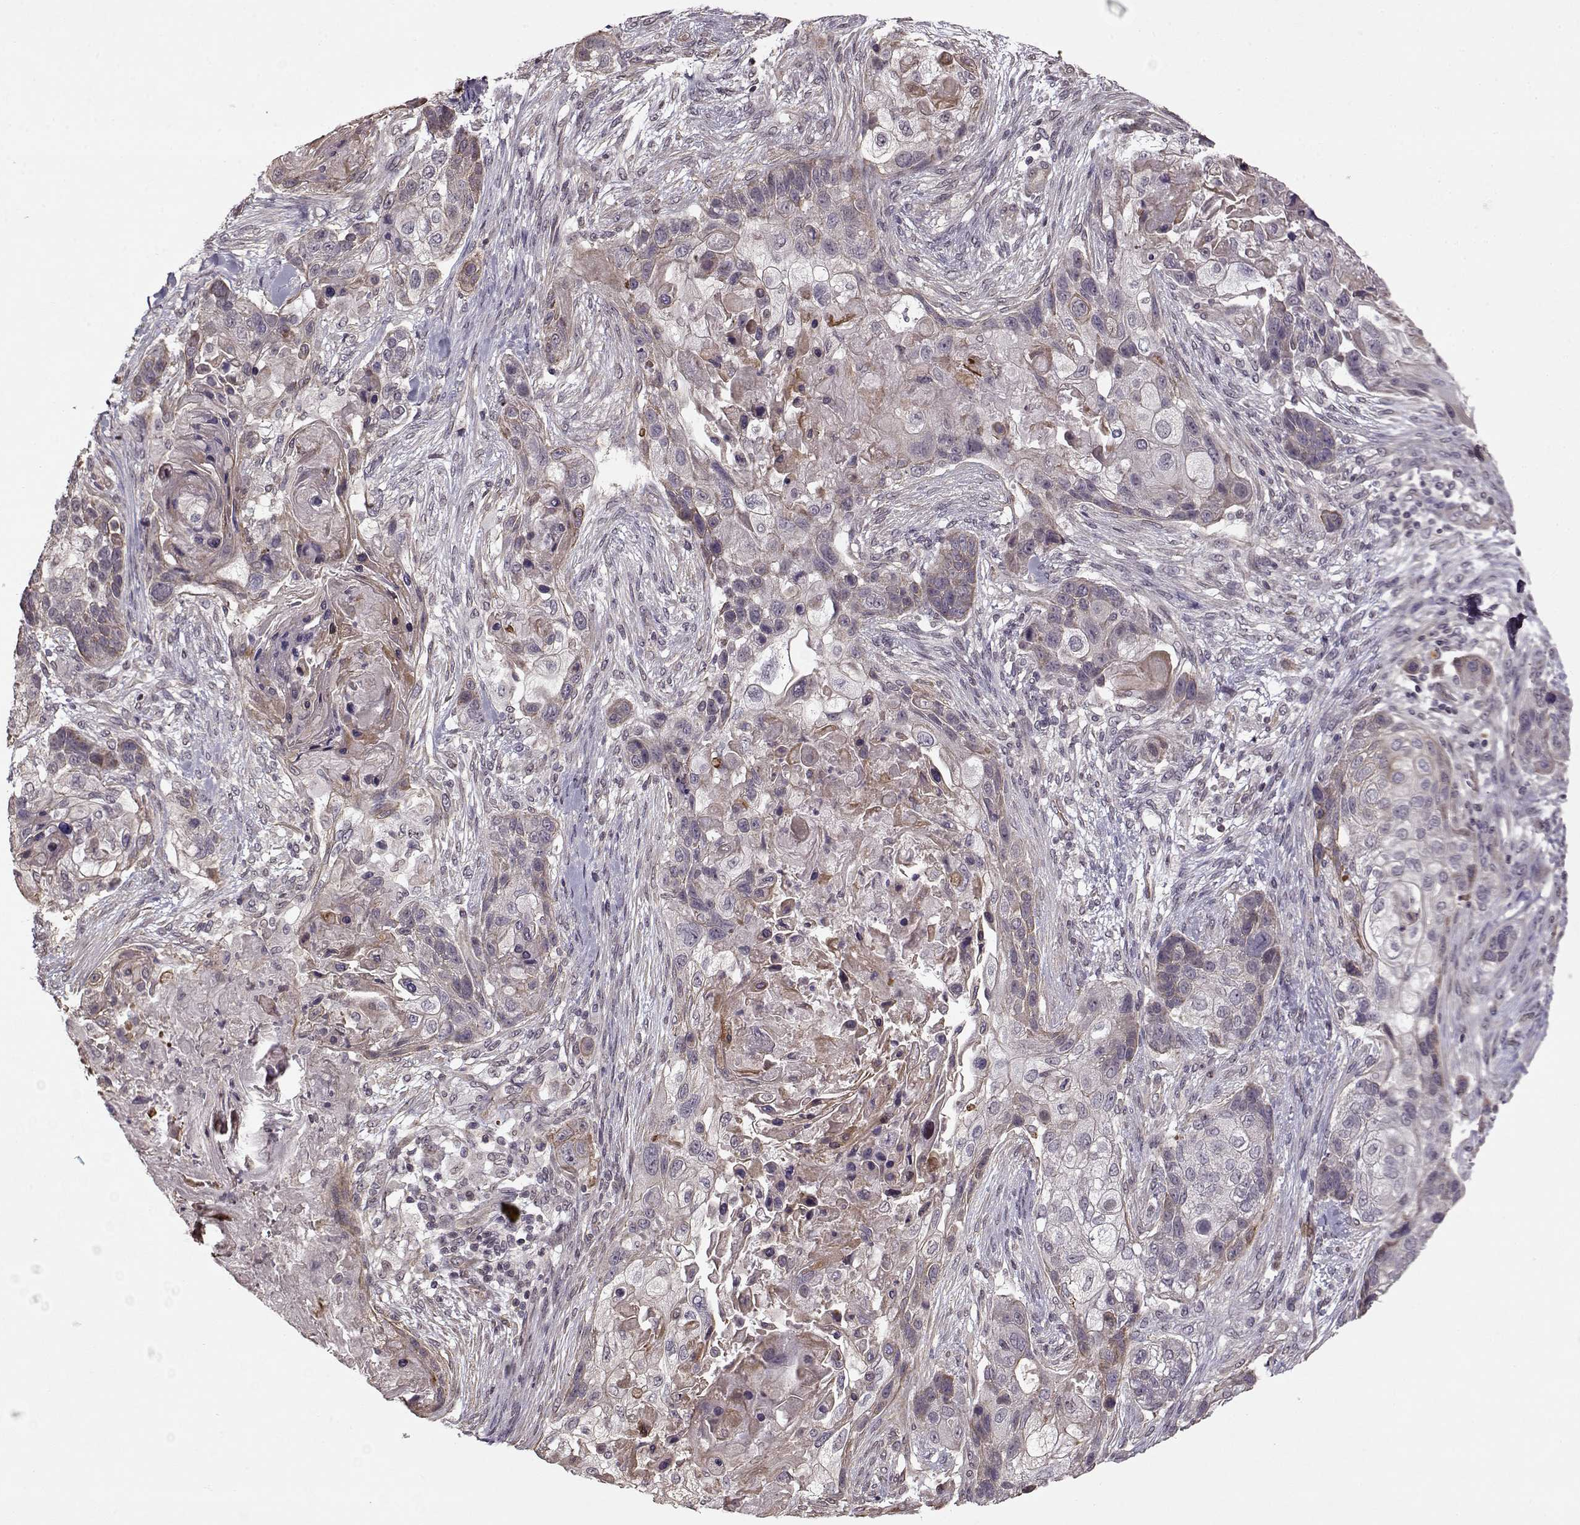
{"staining": {"intensity": "moderate", "quantity": "<25%", "location": "cytoplasmic/membranous"}, "tissue": "lung cancer", "cell_type": "Tumor cells", "image_type": "cancer", "snomed": [{"axis": "morphology", "description": "Squamous cell carcinoma, NOS"}, {"axis": "topography", "description": "Lung"}], "caption": "Immunohistochemistry (DAB) staining of human lung cancer reveals moderate cytoplasmic/membranous protein positivity in about <25% of tumor cells.", "gene": "KRT9", "patient": {"sex": "male", "age": 69}}